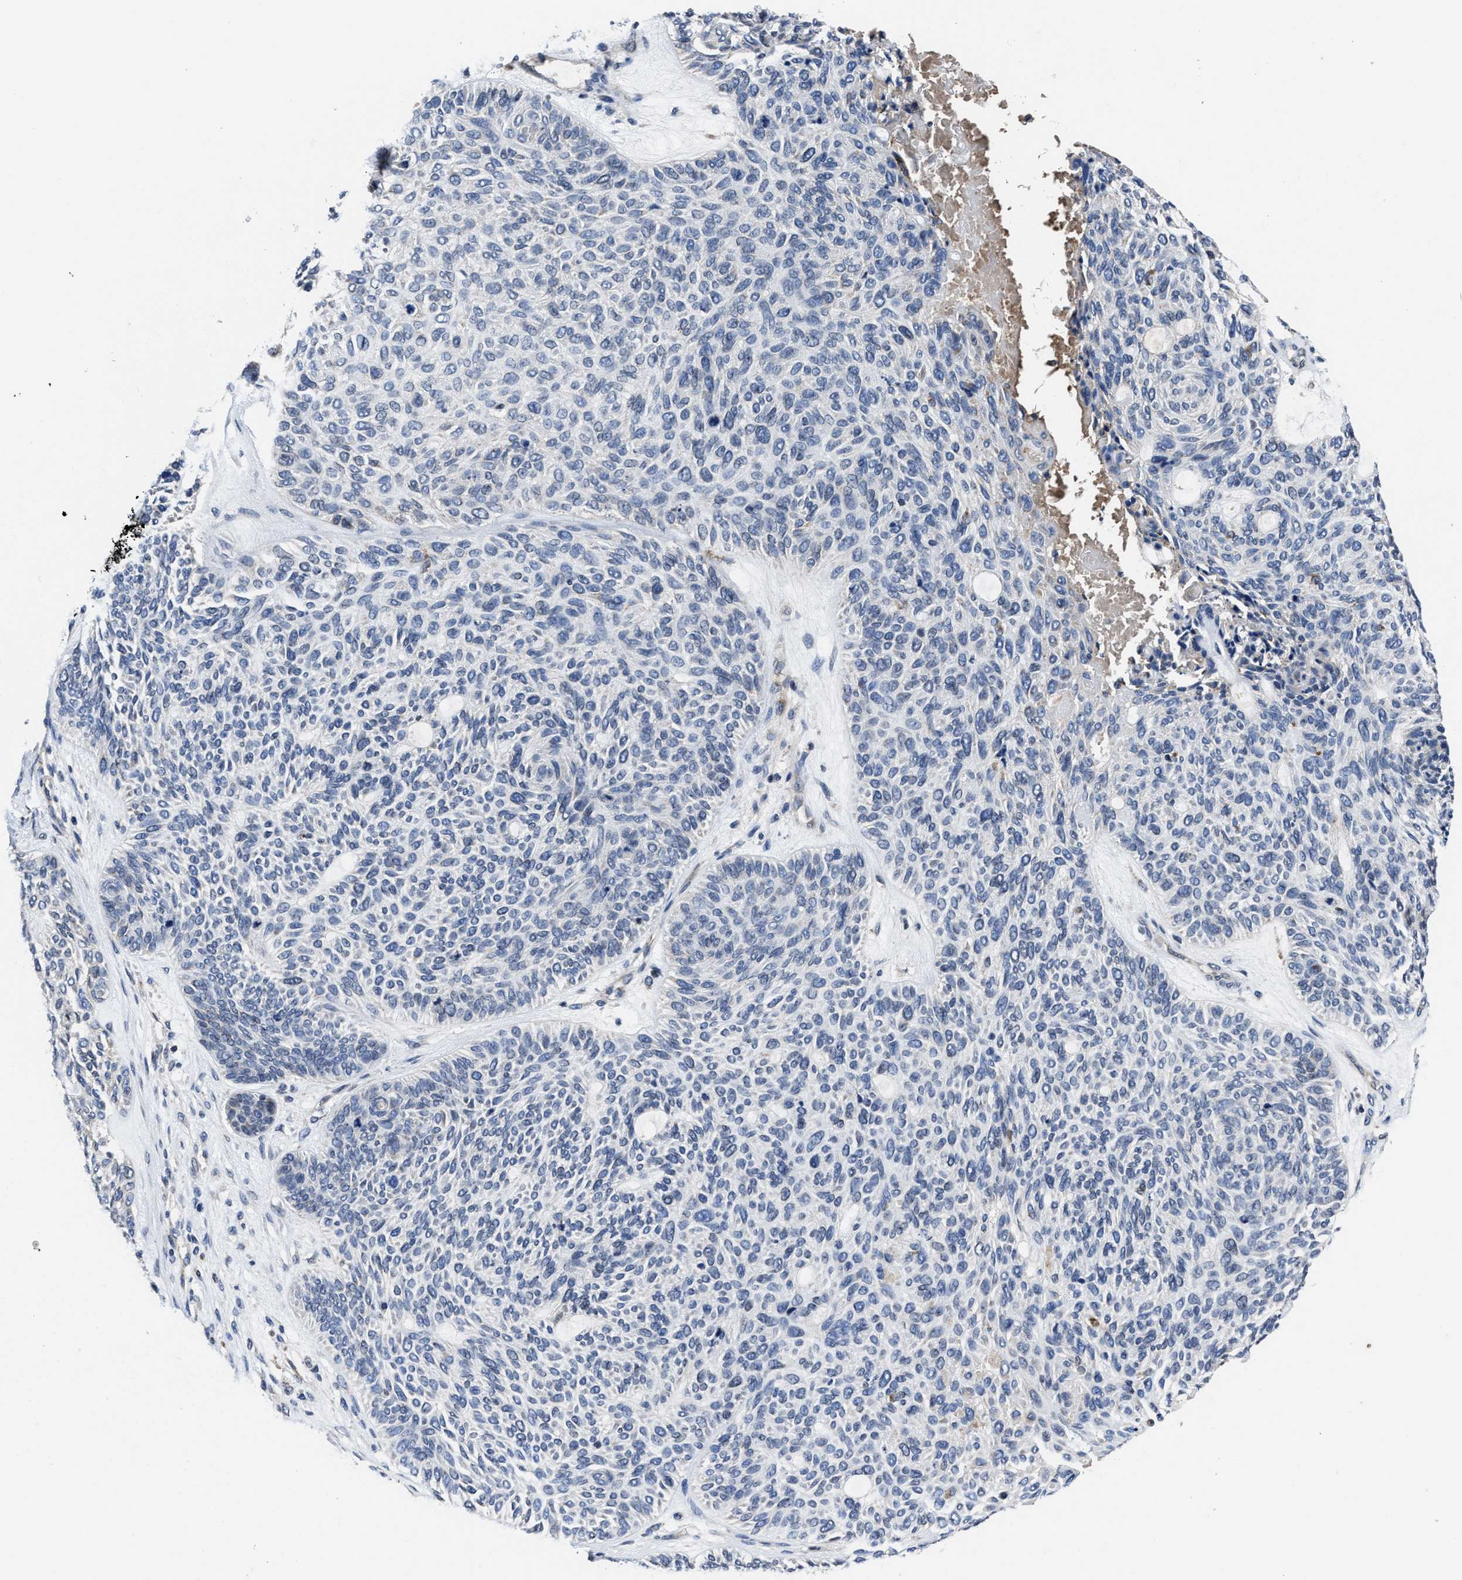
{"staining": {"intensity": "negative", "quantity": "none", "location": "none"}, "tissue": "skin cancer", "cell_type": "Tumor cells", "image_type": "cancer", "snomed": [{"axis": "morphology", "description": "Basal cell carcinoma"}, {"axis": "topography", "description": "Skin"}], "caption": "There is no significant staining in tumor cells of skin basal cell carcinoma.", "gene": "CACNA1D", "patient": {"sex": "male", "age": 55}}